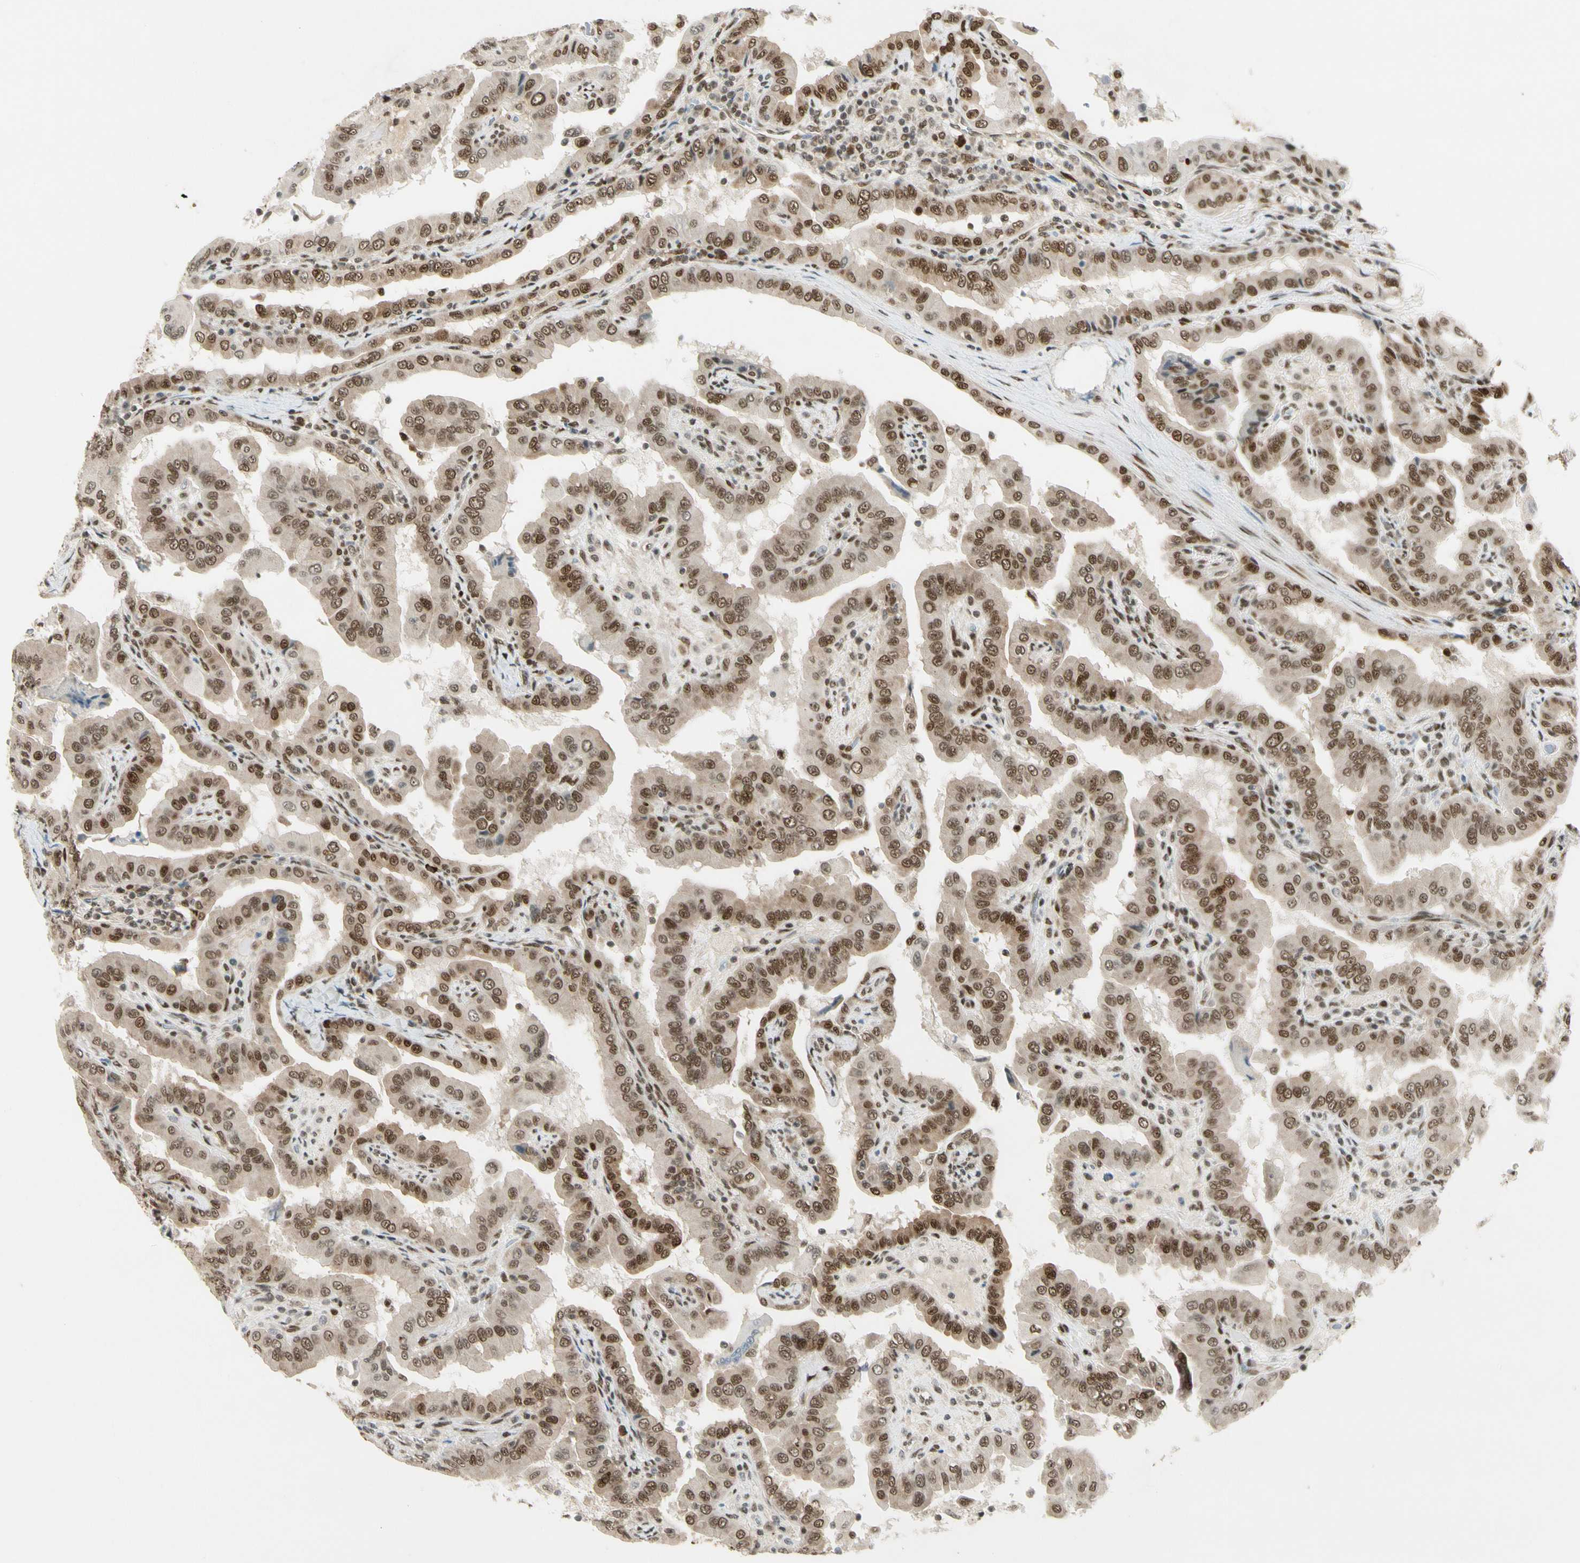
{"staining": {"intensity": "moderate", "quantity": ">75%", "location": "cytoplasmic/membranous,nuclear"}, "tissue": "thyroid cancer", "cell_type": "Tumor cells", "image_type": "cancer", "snomed": [{"axis": "morphology", "description": "Papillary adenocarcinoma, NOS"}, {"axis": "topography", "description": "Thyroid gland"}], "caption": "This is an image of immunohistochemistry staining of thyroid cancer (papillary adenocarcinoma), which shows moderate staining in the cytoplasmic/membranous and nuclear of tumor cells.", "gene": "FUS", "patient": {"sex": "male", "age": 33}}